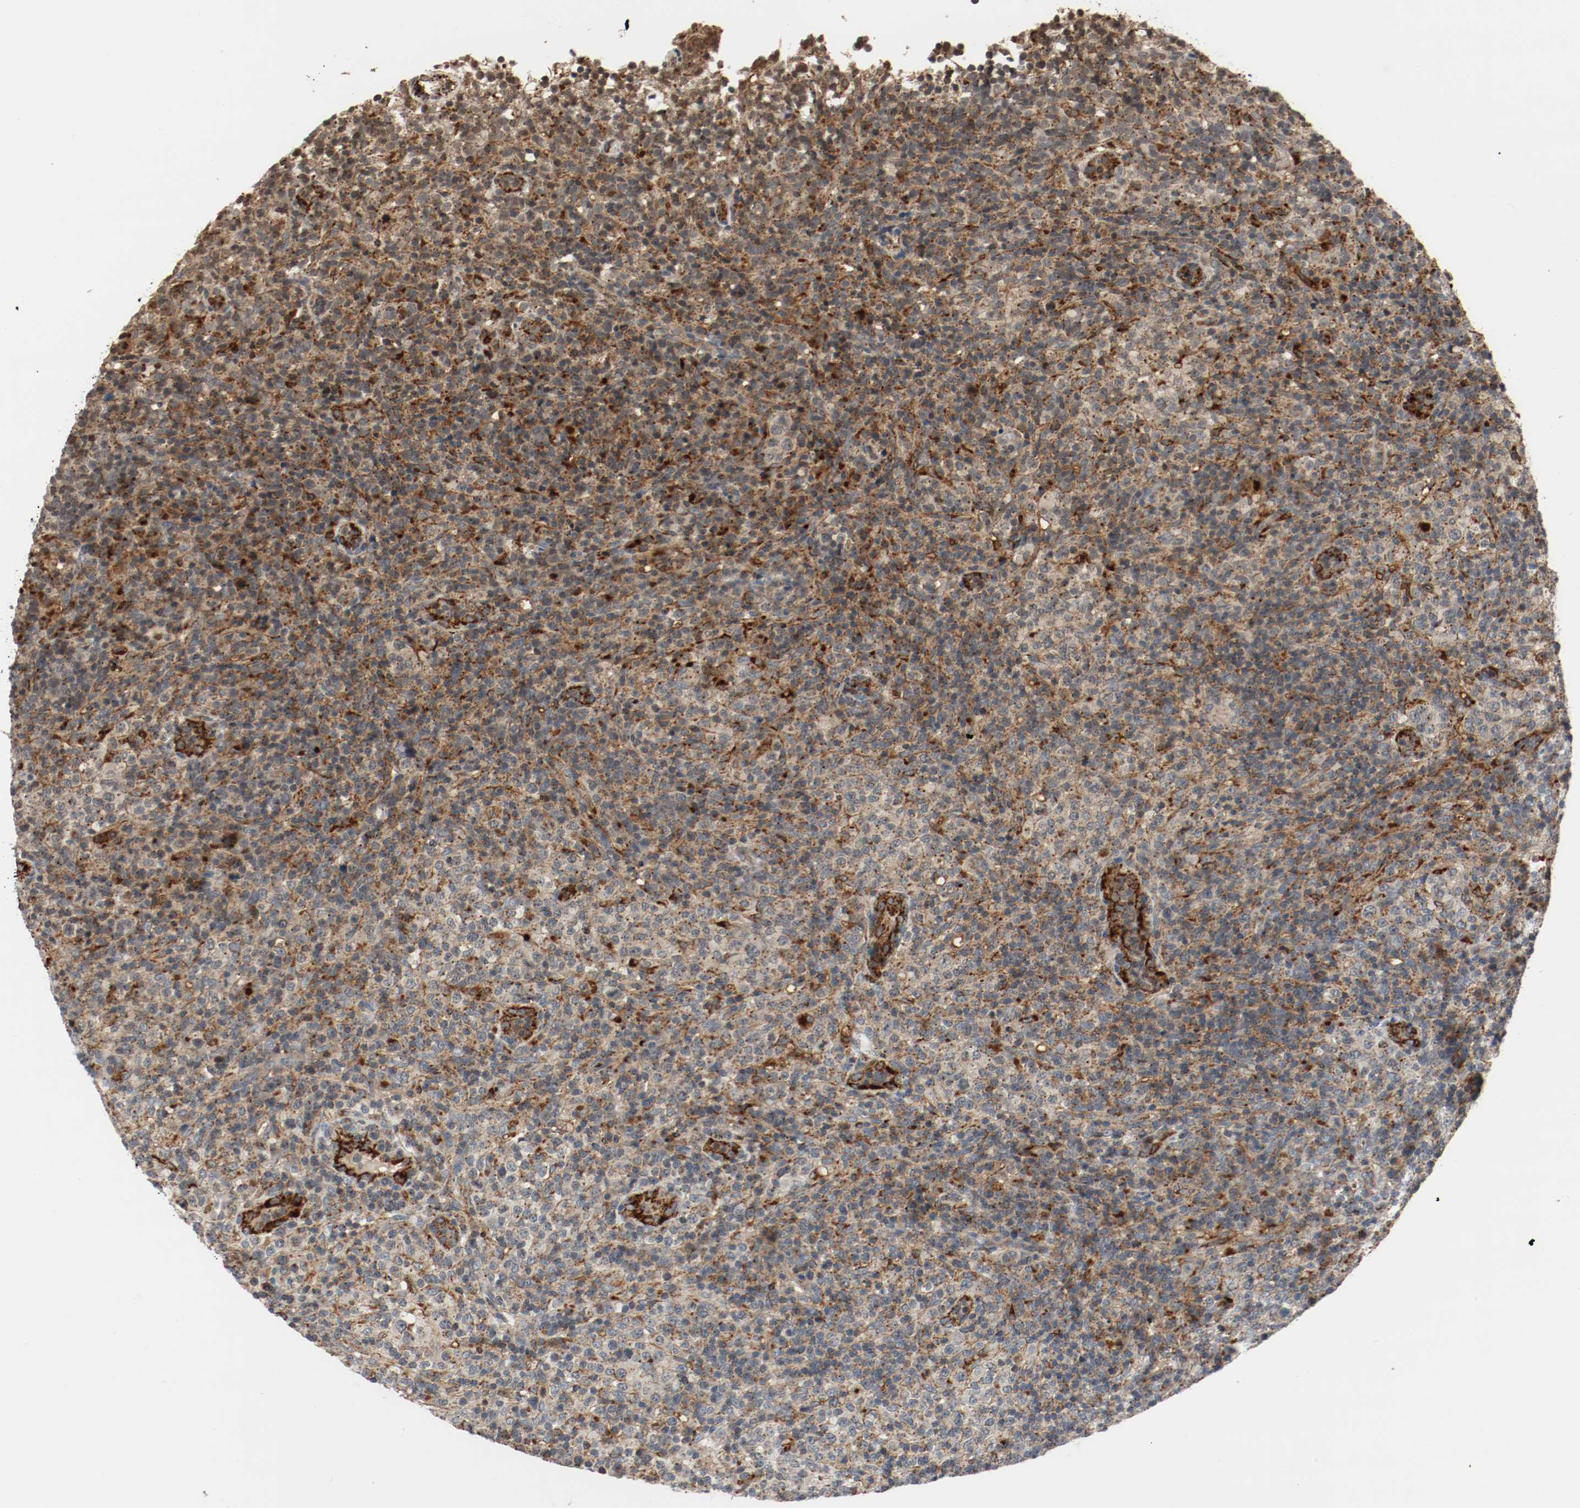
{"staining": {"intensity": "moderate", "quantity": ">75%", "location": "cytoplasmic/membranous"}, "tissue": "lymphoma", "cell_type": "Tumor cells", "image_type": "cancer", "snomed": [{"axis": "morphology", "description": "Malignant lymphoma, non-Hodgkin's type, High grade"}, {"axis": "topography", "description": "Lymph node"}], "caption": "A high-resolution image shows IHC staining of lymphoma, which demonstrates moderate cytoplasmic/membranous expression in about >75% of tumor cells.", "gene": "LAMP2", "patient": {"sex": "female", "age": 76}}